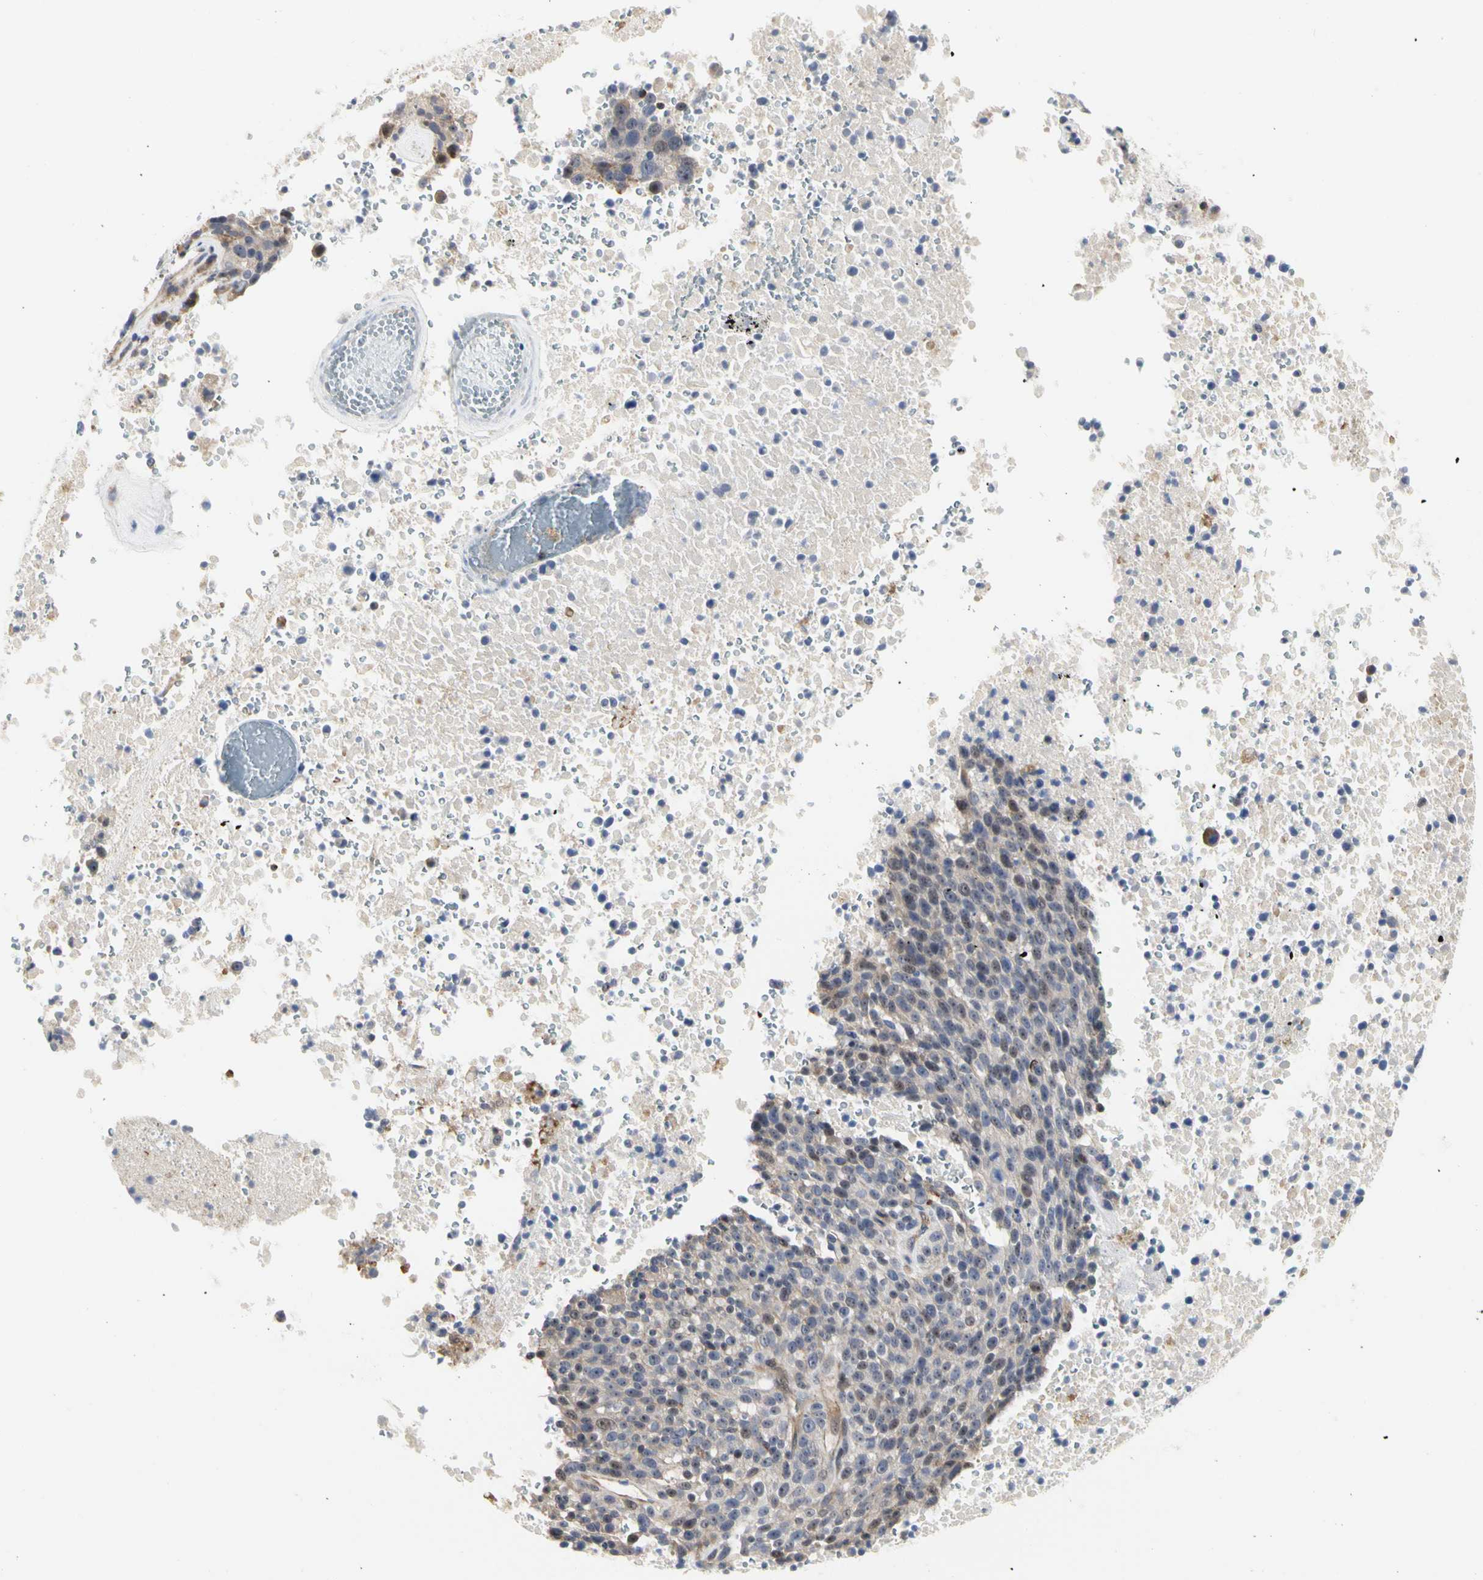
{"staining": {"intensity": "weak", "quantity": "25%-75%", "location": "cytoplasmic/membranous,nuclear"}, "tissue": "melanoma", "cell_type": "Tumor cells", "image_type": "cancer", "snomed": [{"axis": "morphology", "description": "Malignant melanoma, Metastatic site"}, {"axis": "topography", "description": "Cerebral cortex"}], "caption": "About 25%-75% of tumor cells in melanoma exhibit weak cytoplasmic/membranous and nuclear protein staining as visualized by brown immunohistochemical staining.", "gene": "SHANK2", "patient": {"sex": "female", "age": 52}}